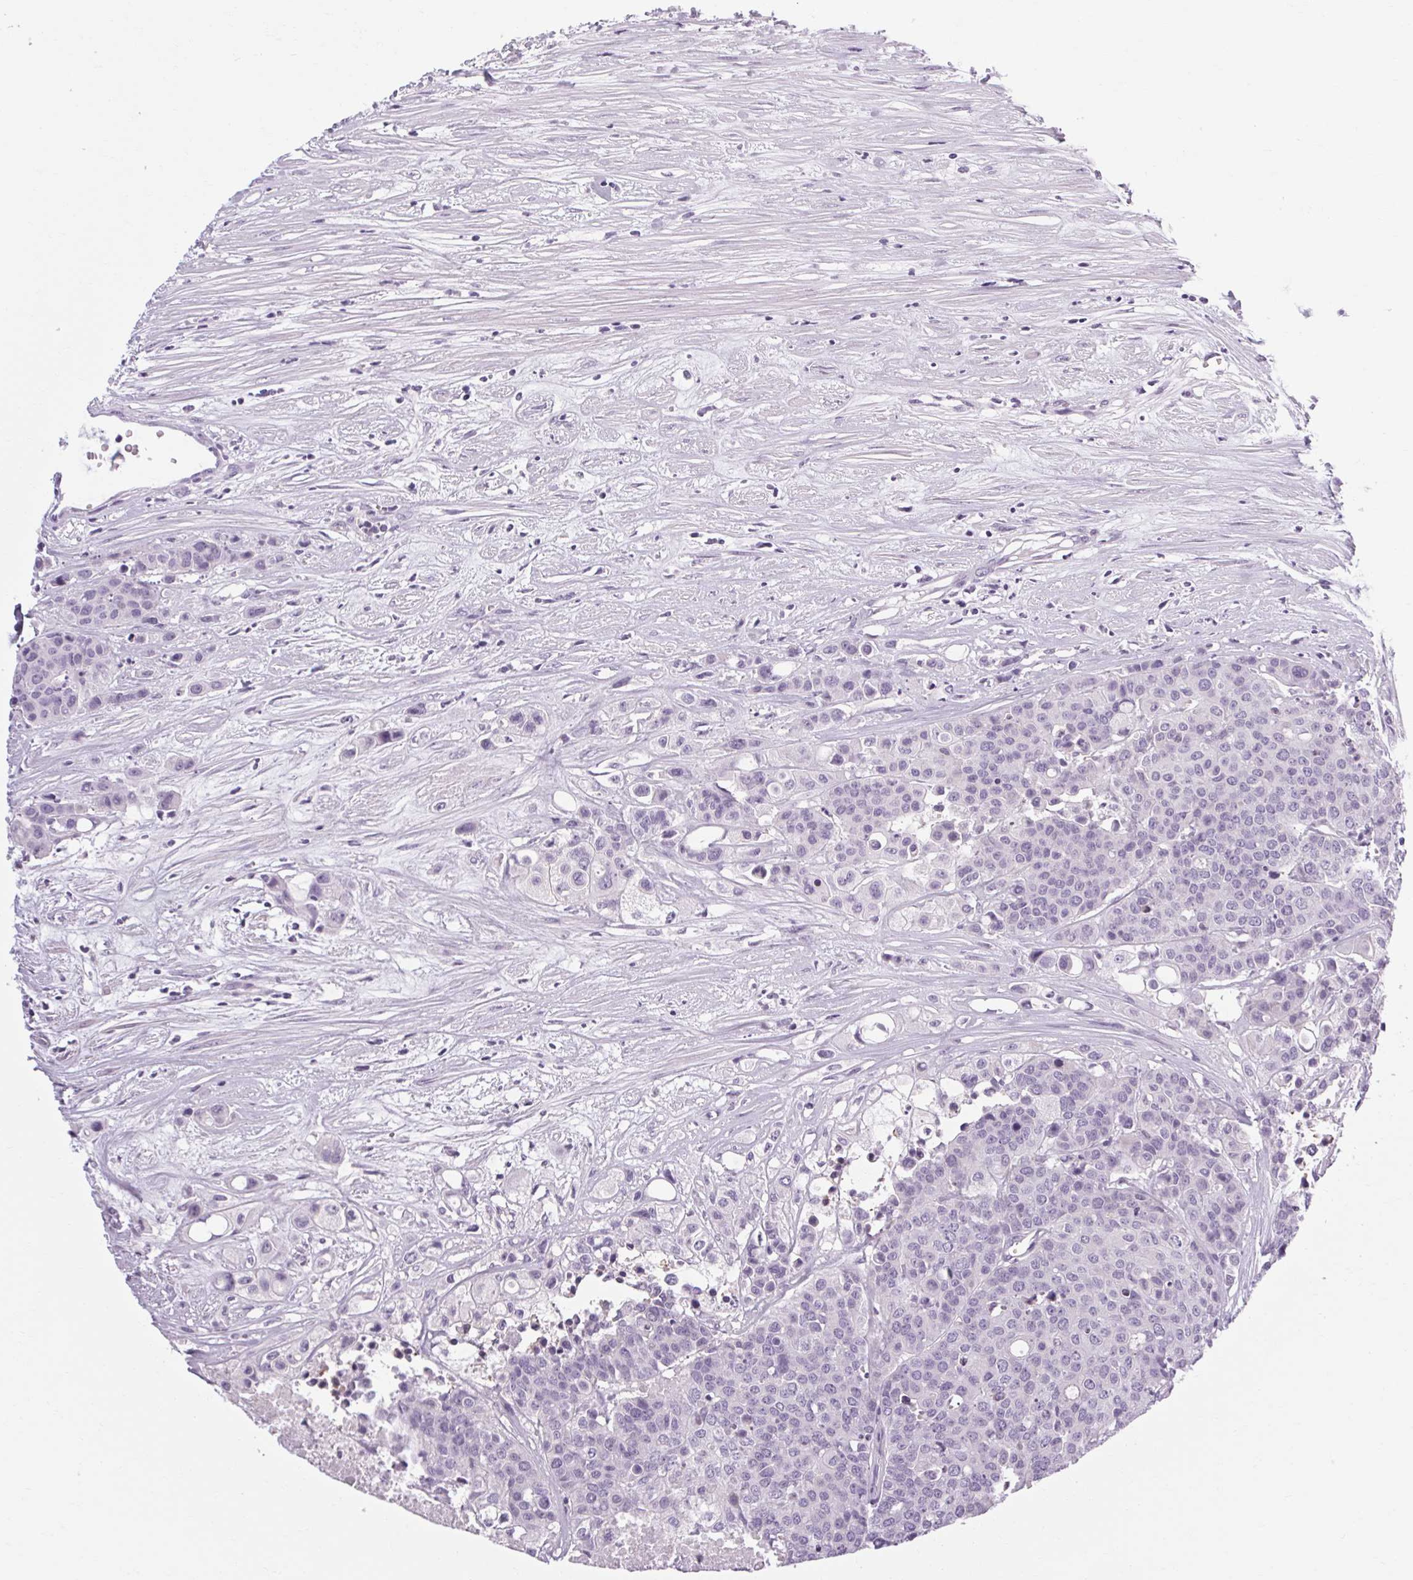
{"staining": {"intensity": "negative", "quantity": "none", "location": "none"}, "tissue": "carcinoid", "cell_type": "Tumor cells", "image_type": "cancer", "snomed": [{"axis": "morphology", "description": "Carcinoid, malignant, NOS"}, {"axis": "topography", "description": "Colon"}], "caption": "Carcinoid was stained to show a protein in brown. There is no significant expression in tumor cells.", "gene": "POMC", "patient": {"sex": "male", "age": 81}}